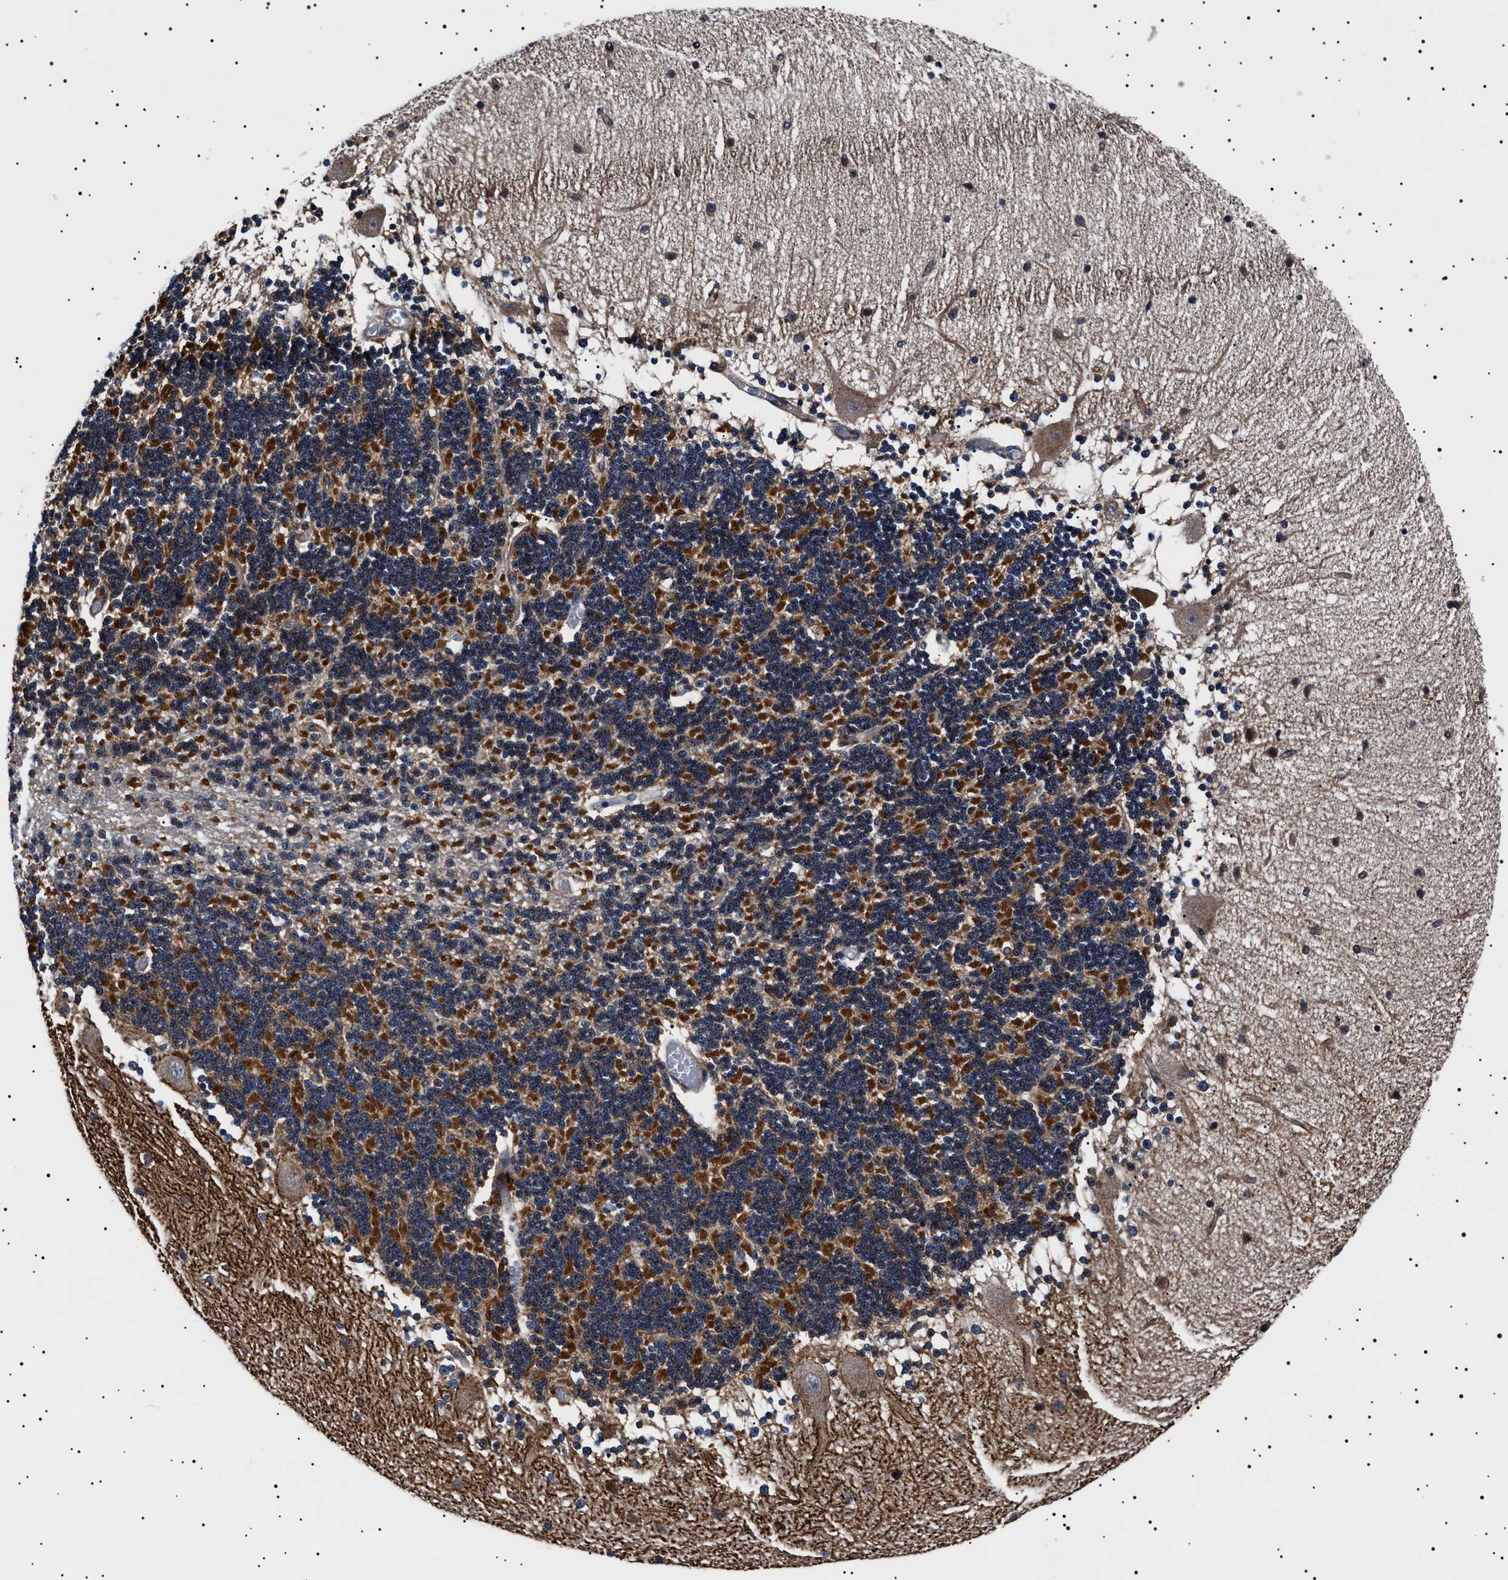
{"staining": {"intensity": "strong", "quantity": "25%-75%", "location": "cytoplasmic/membranous"}, "tissue": "cerebellum", "cell_type": "Cells in granular layer", "image_type": "normal", "snomed": [{"axis": "morphology", "description": "Normal tissue, NOS"}, {"axis": "topography", "description": "Cerebellum"}], "caption": "This is a micrograph of immunohistochemistry staining of normal cerebellum, which shows strong expression in the cytoplasmic/membranous of cells in granular layer.", "gene": "SLC4A7", "patient": {"sex": "female", "age": 54}}